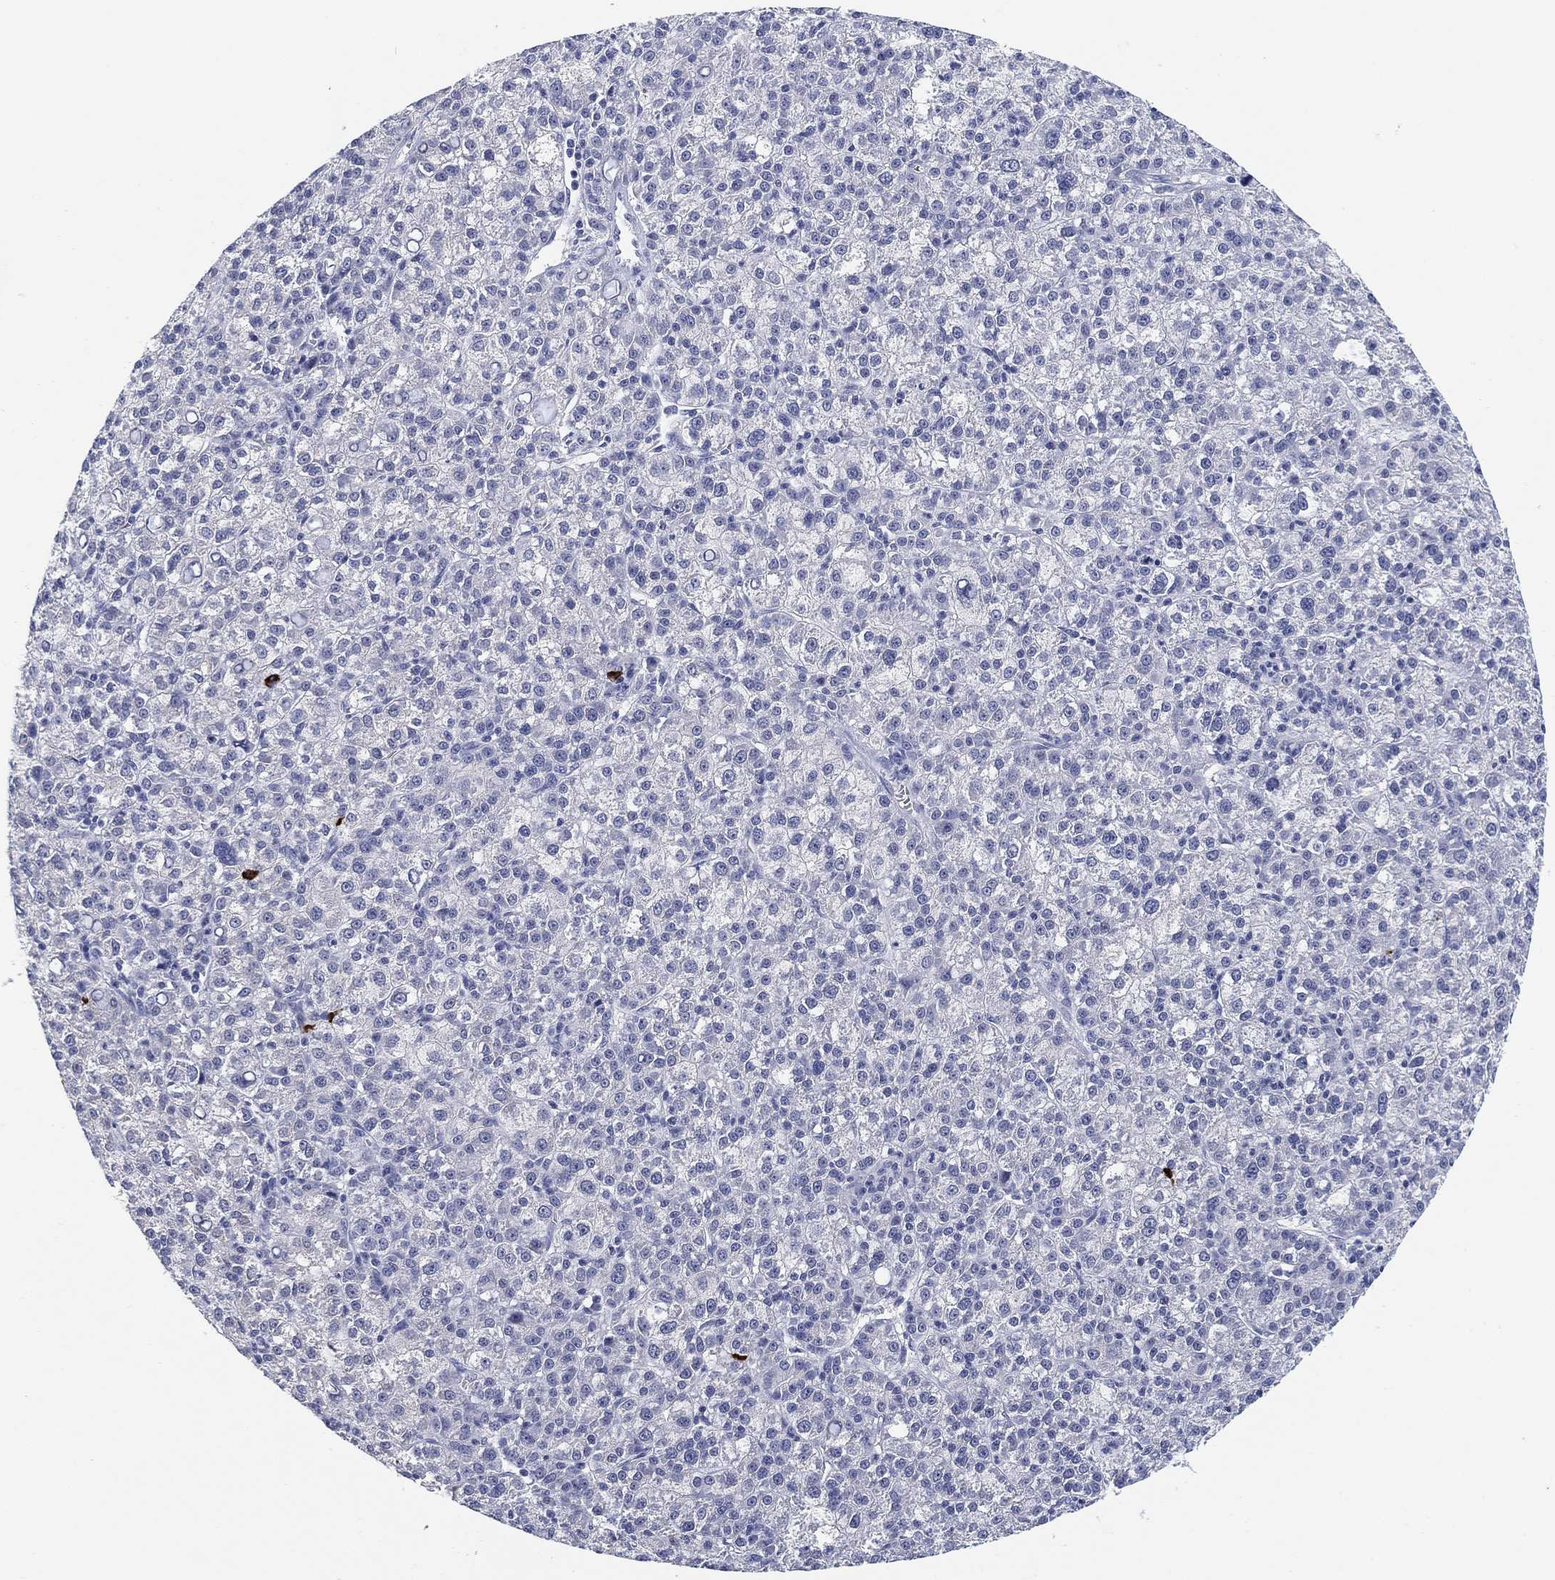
{"staining": {"intensity": "negative", "quantity": "none", "location": "none"}, "tissue": "liver cancer", "cell_type": "Tumor cells", "image_type": "cancer", "snomed": [{"axis": "morphology", "description": "Carcinoma, Hepatocellular, NOS"}, {"axis": "topography", "description": "Liver"}], "caption": "This is a image of immunohistochemistry staining of liver hepatocellular carcinoma, which shows no positivity in tumor cells.", "gene": "CLUL1", "patient": {"sex": "female", "age": 60}}